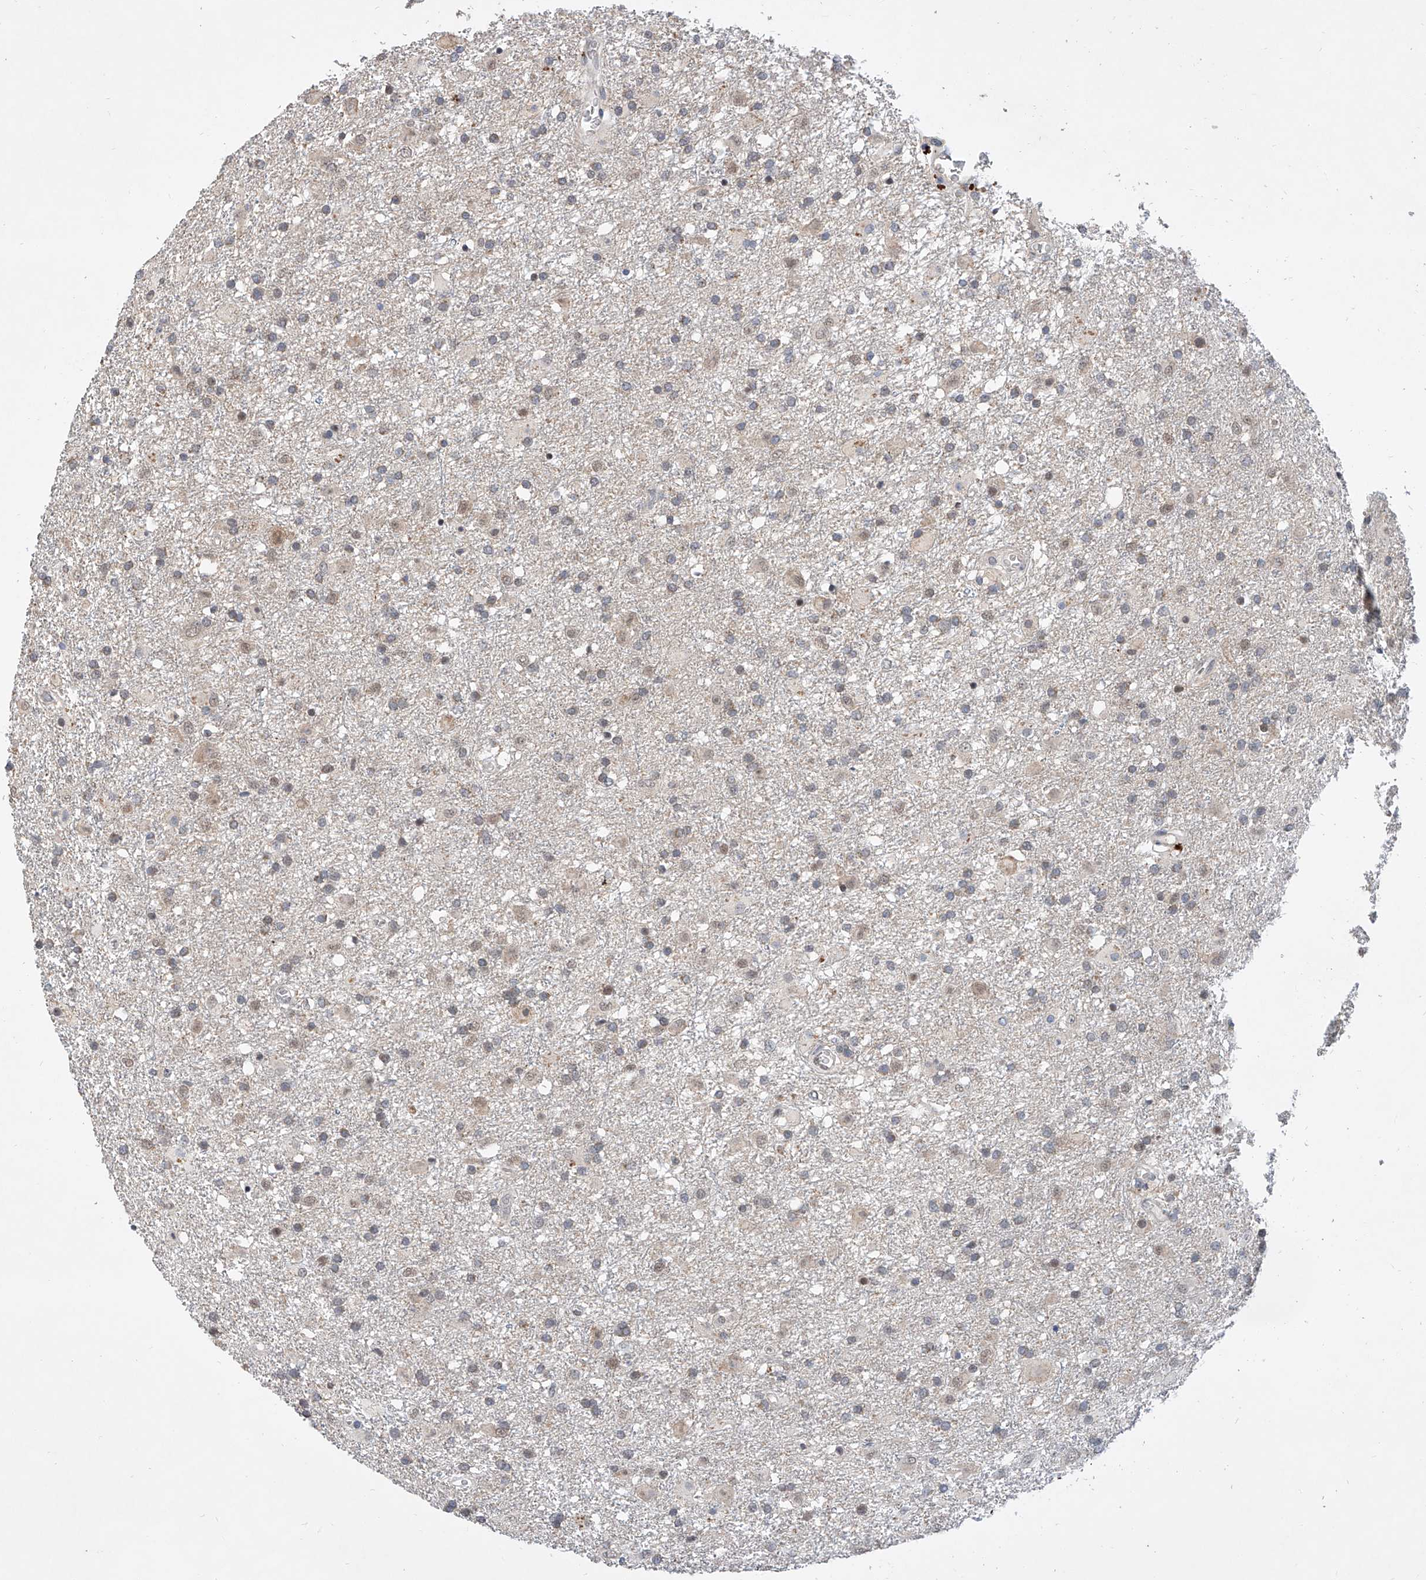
{"staining": {"intensity": "negative", "quantity": "none", "location": "none"}, "tissue": "glioma", "cell_type": "Tumor cells", "image_type": "cancer", "snomed": [{"axis": "morphology", "description": "Glioma, malignant, Low grade"}, {"axis": "topography", "description": "Brain"}], "caption": "IHC photomicrograph of neoplastic tissue: human glioma stained with DAB reveals no significant protein positivity in tumor cells.", "gene": "CARMIL3", "patient": {"sex": "male", "age": 65}}